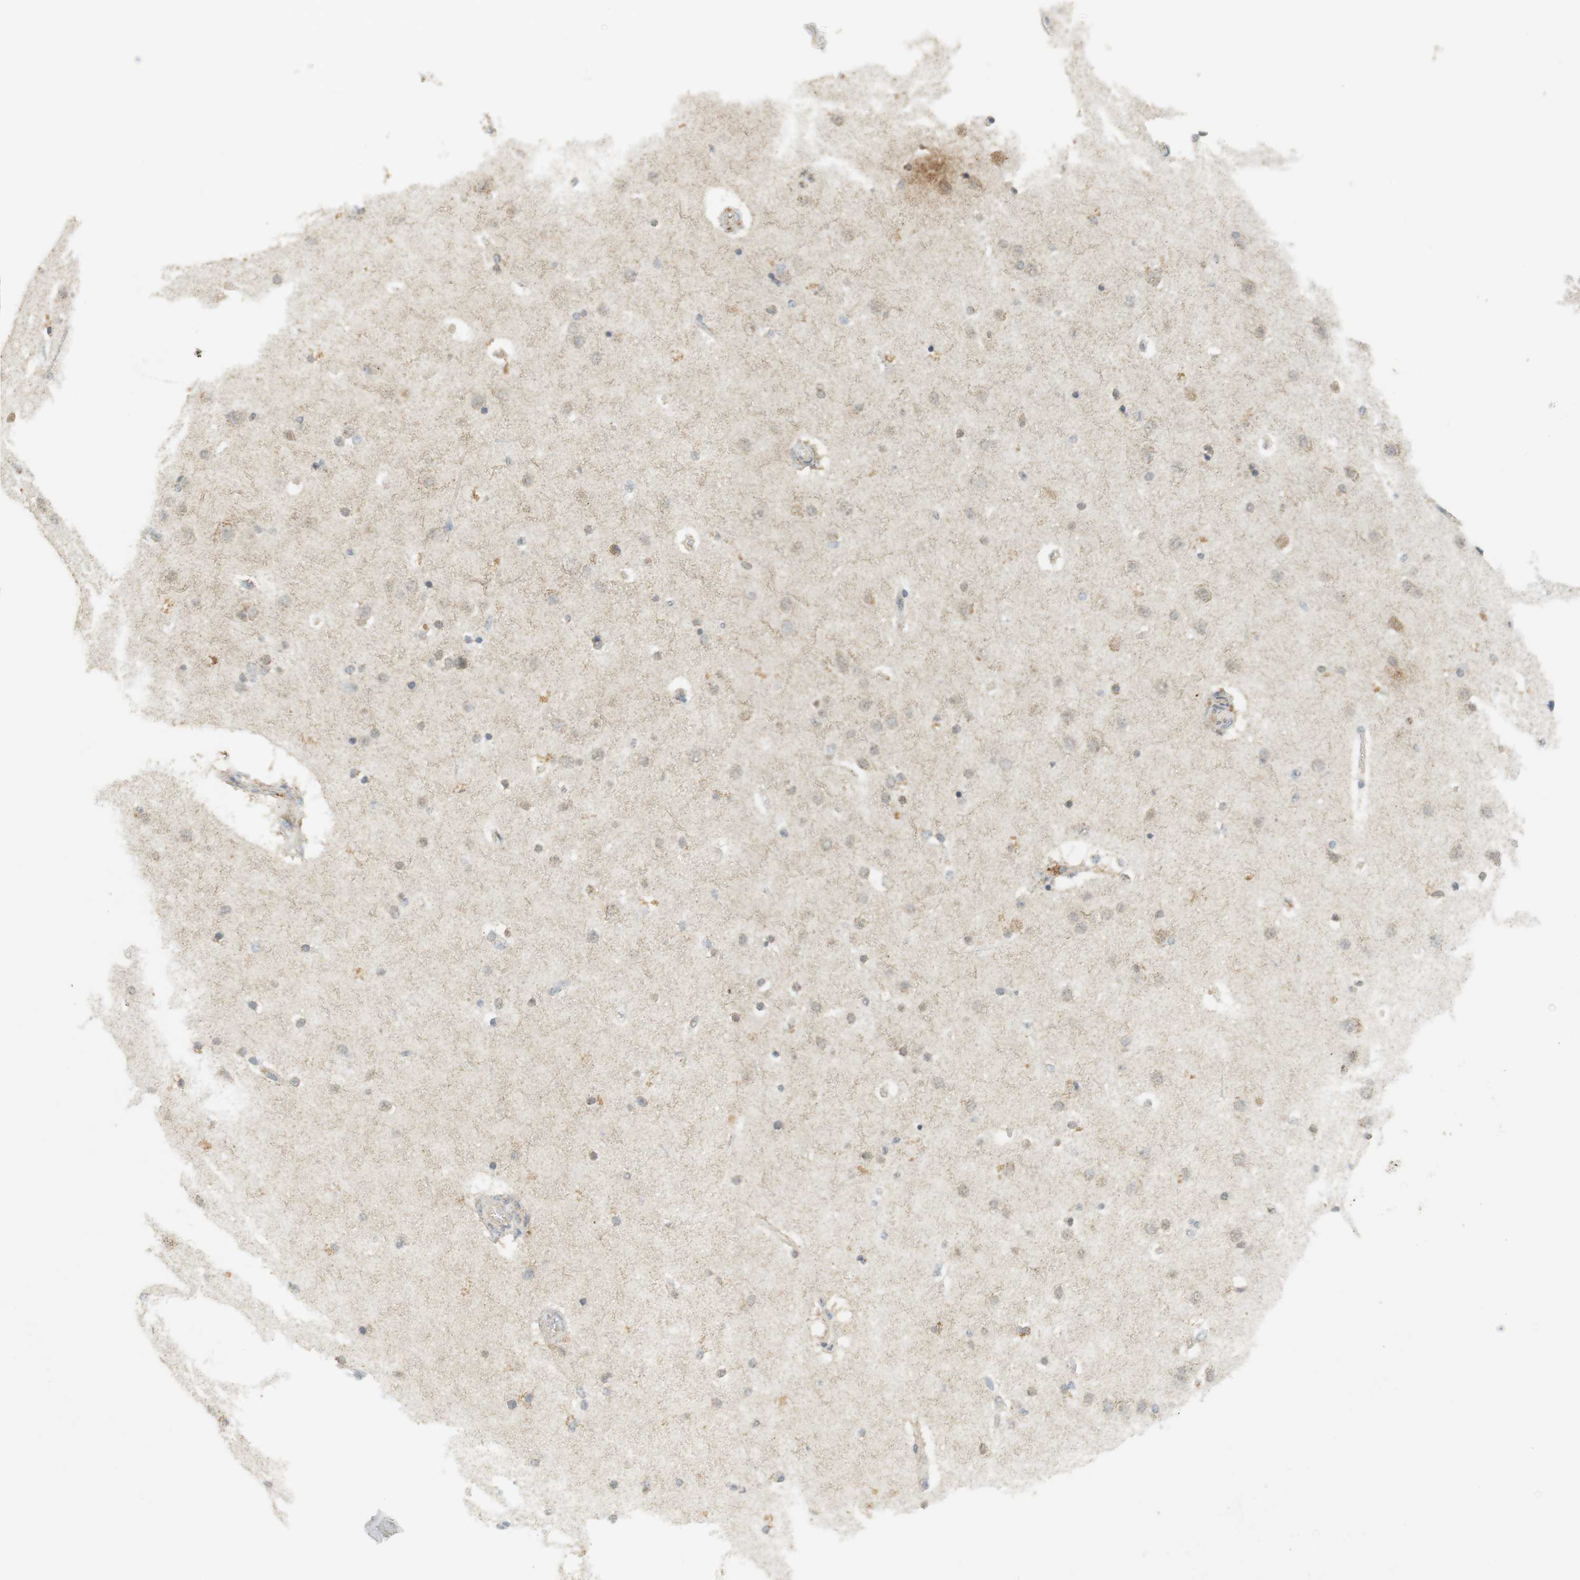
{"staining": {"intensity": "negative", "quantity": "none", "location": "none"}, "tissue": "cerebral cortex", "cell_type": "Endothelial cells", "image_type": "normal", "snomed": [{"axis": "morphology", "description": "Normal tissue, NOS"}, {"axis": "topography", "description": "Cerebral cortex"}], "caption": "This is an immunohistochemistry (IHC) histopathology image of benign cerebral cortex. There is no expression in endothelial cells.", "gene": "TTK", "patient": {"sex": "female", "age": 54}}